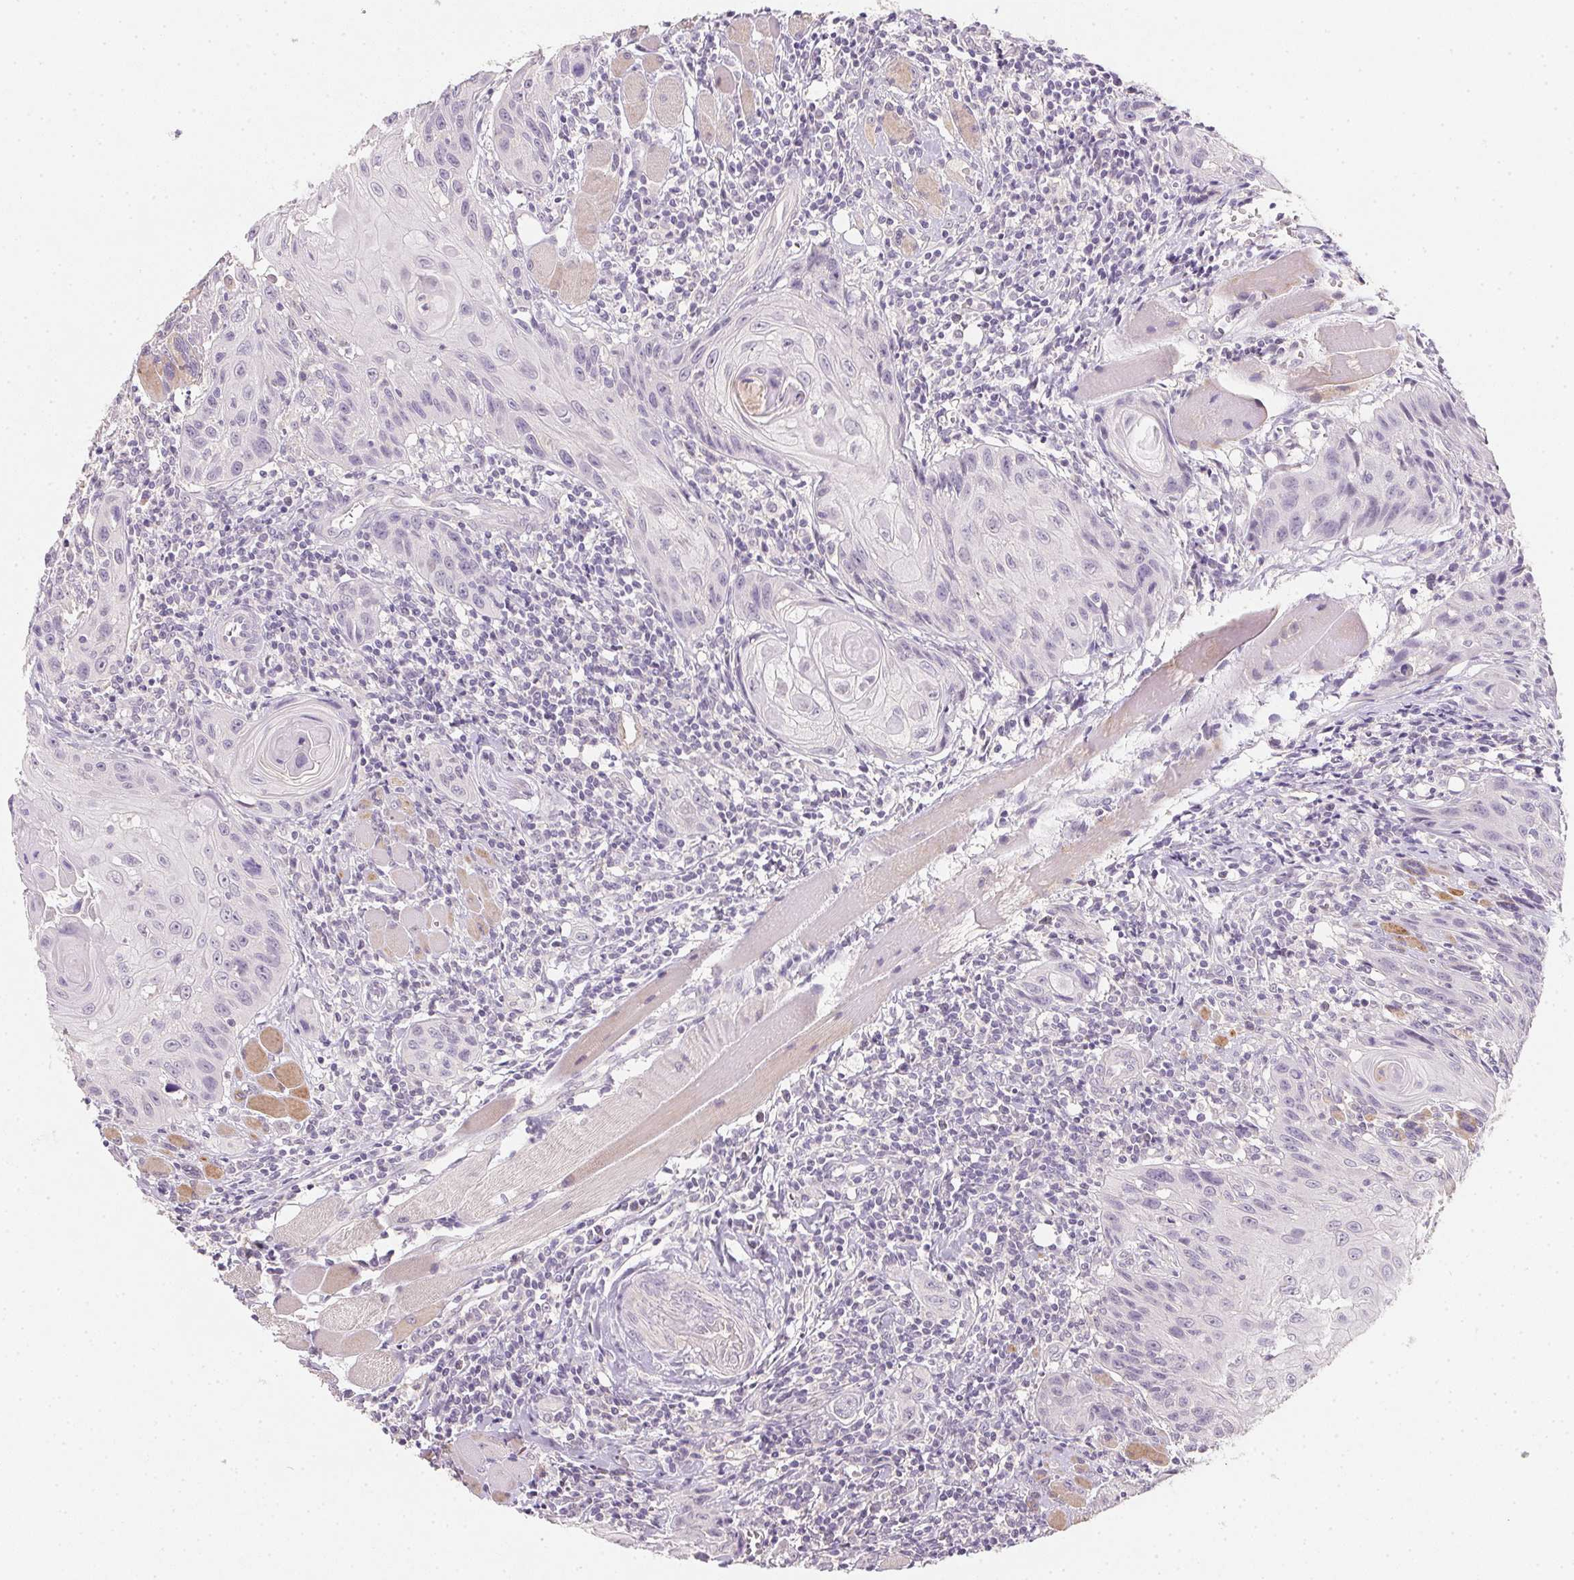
{"staining": {"intensity": "negative", "quantity": "none", "location": "none"}, "tissue": "head and neck cancer", "cell_type": "Tumor cells", "image_type": "cancer", "snomed": [{"axis": "morphology", "description": "Squamous cell carcinoma, NOS"}, {"axis": "topography", "description": "Oral tissue"}, {"axis": "topography", "description": "Head-Neck"}], "caption": "A high-resolution histopathology image shows immunohistochemistry (IHC) staining of head and neck squamous cell carcinoma, which exhibits no significant expression in tumor cells.", "gene": "ZBBX", "patient": {"sex": "male", "age": 58}}